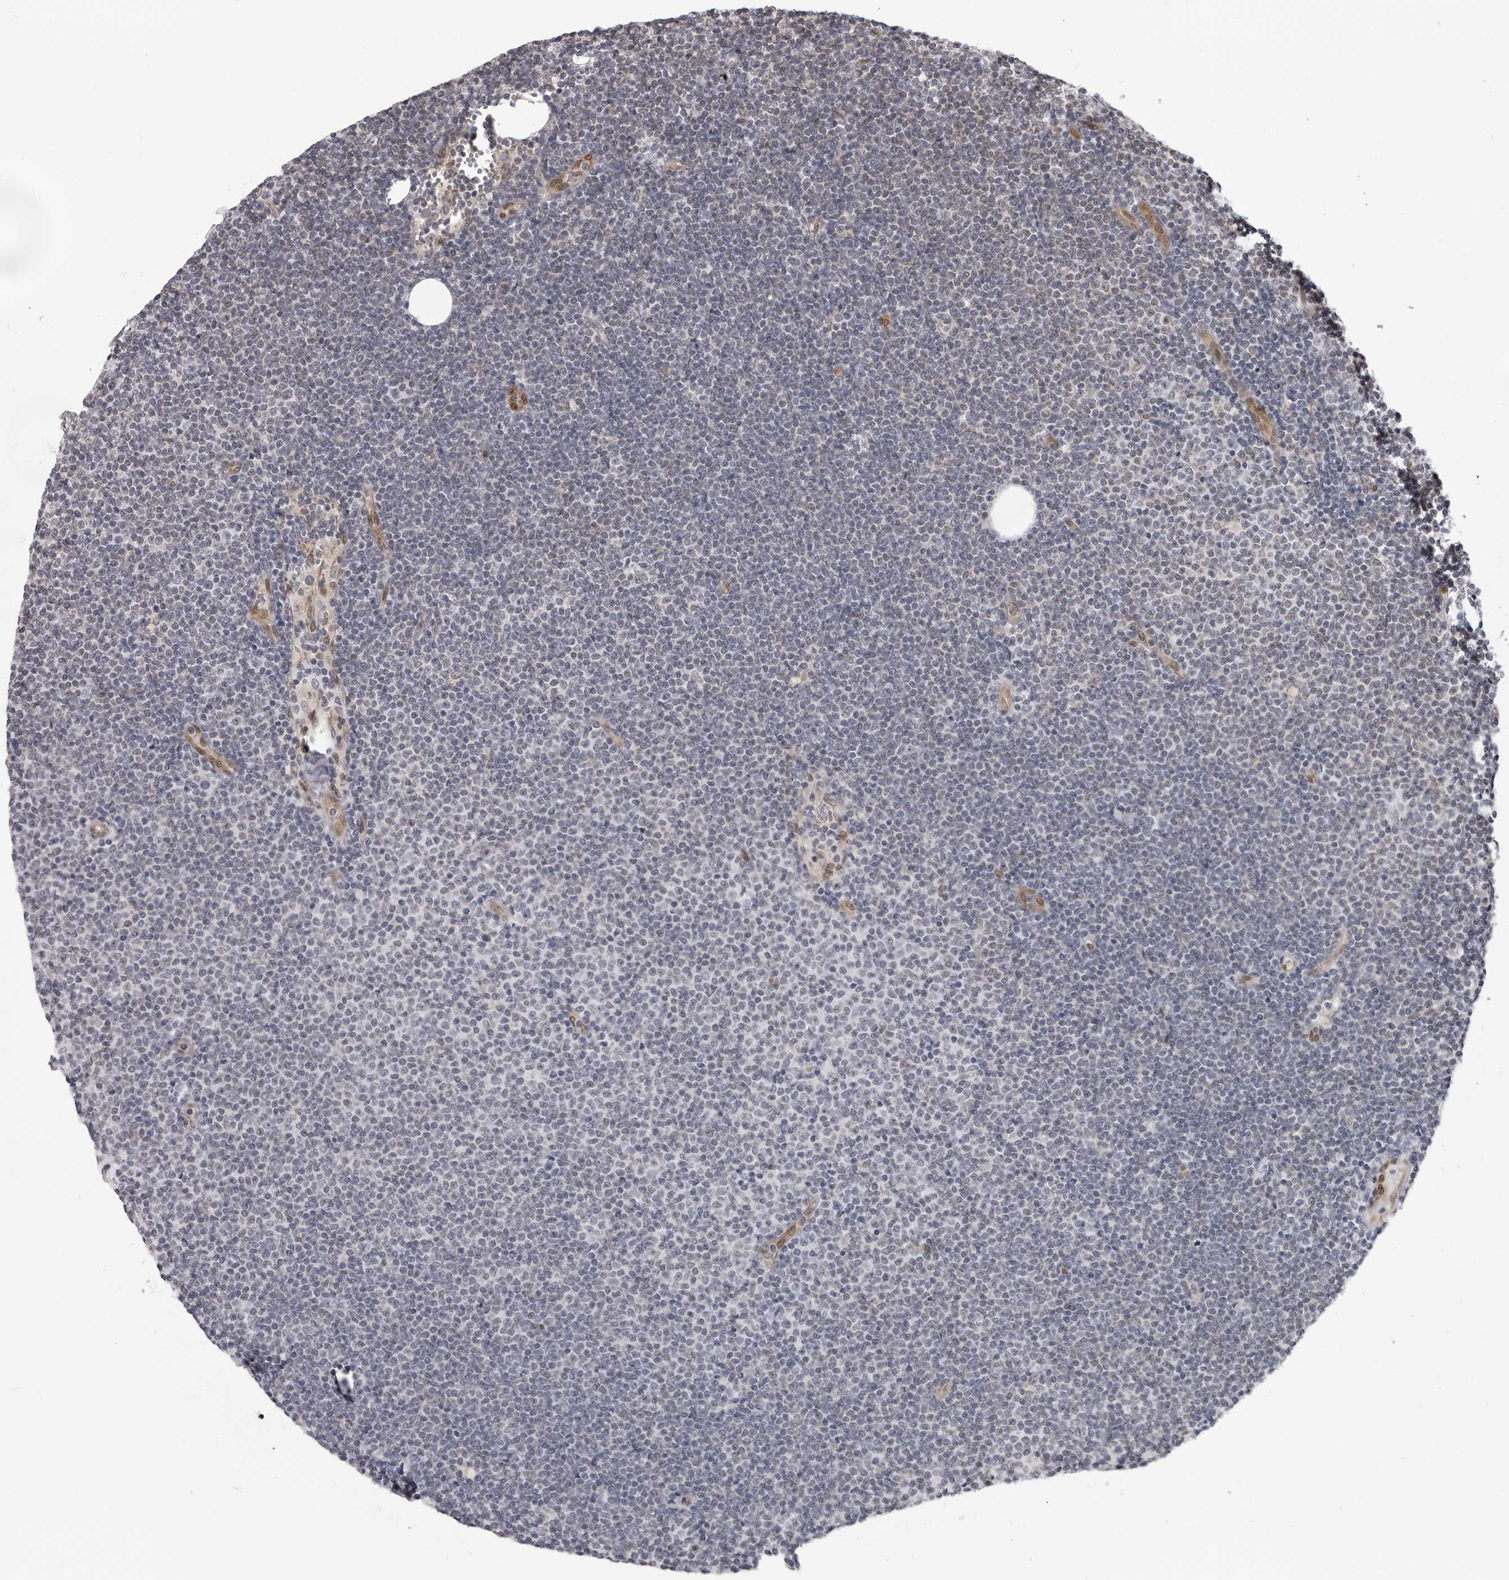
{"staining": {"intensity": "weak", "quantity": "<25%", "location": "nuclear"}, "tissue": "lymphoma", "cell_type": "Tumor cells", "image_type": "cancer", "snomed": [{"axis": "morphology", "description": "Malignant lymphoma, non-Hodgkin's type, Low grade"}, {"axis": "topography", "description": "Lymph node"}], "caption": "Tumor cells are negative for brown protein staining in malignant lymphoma, non-Hodgkin's type (low-grade).", "gene": "MAPK12", "patient": {"sex": "female", "age": 53}}